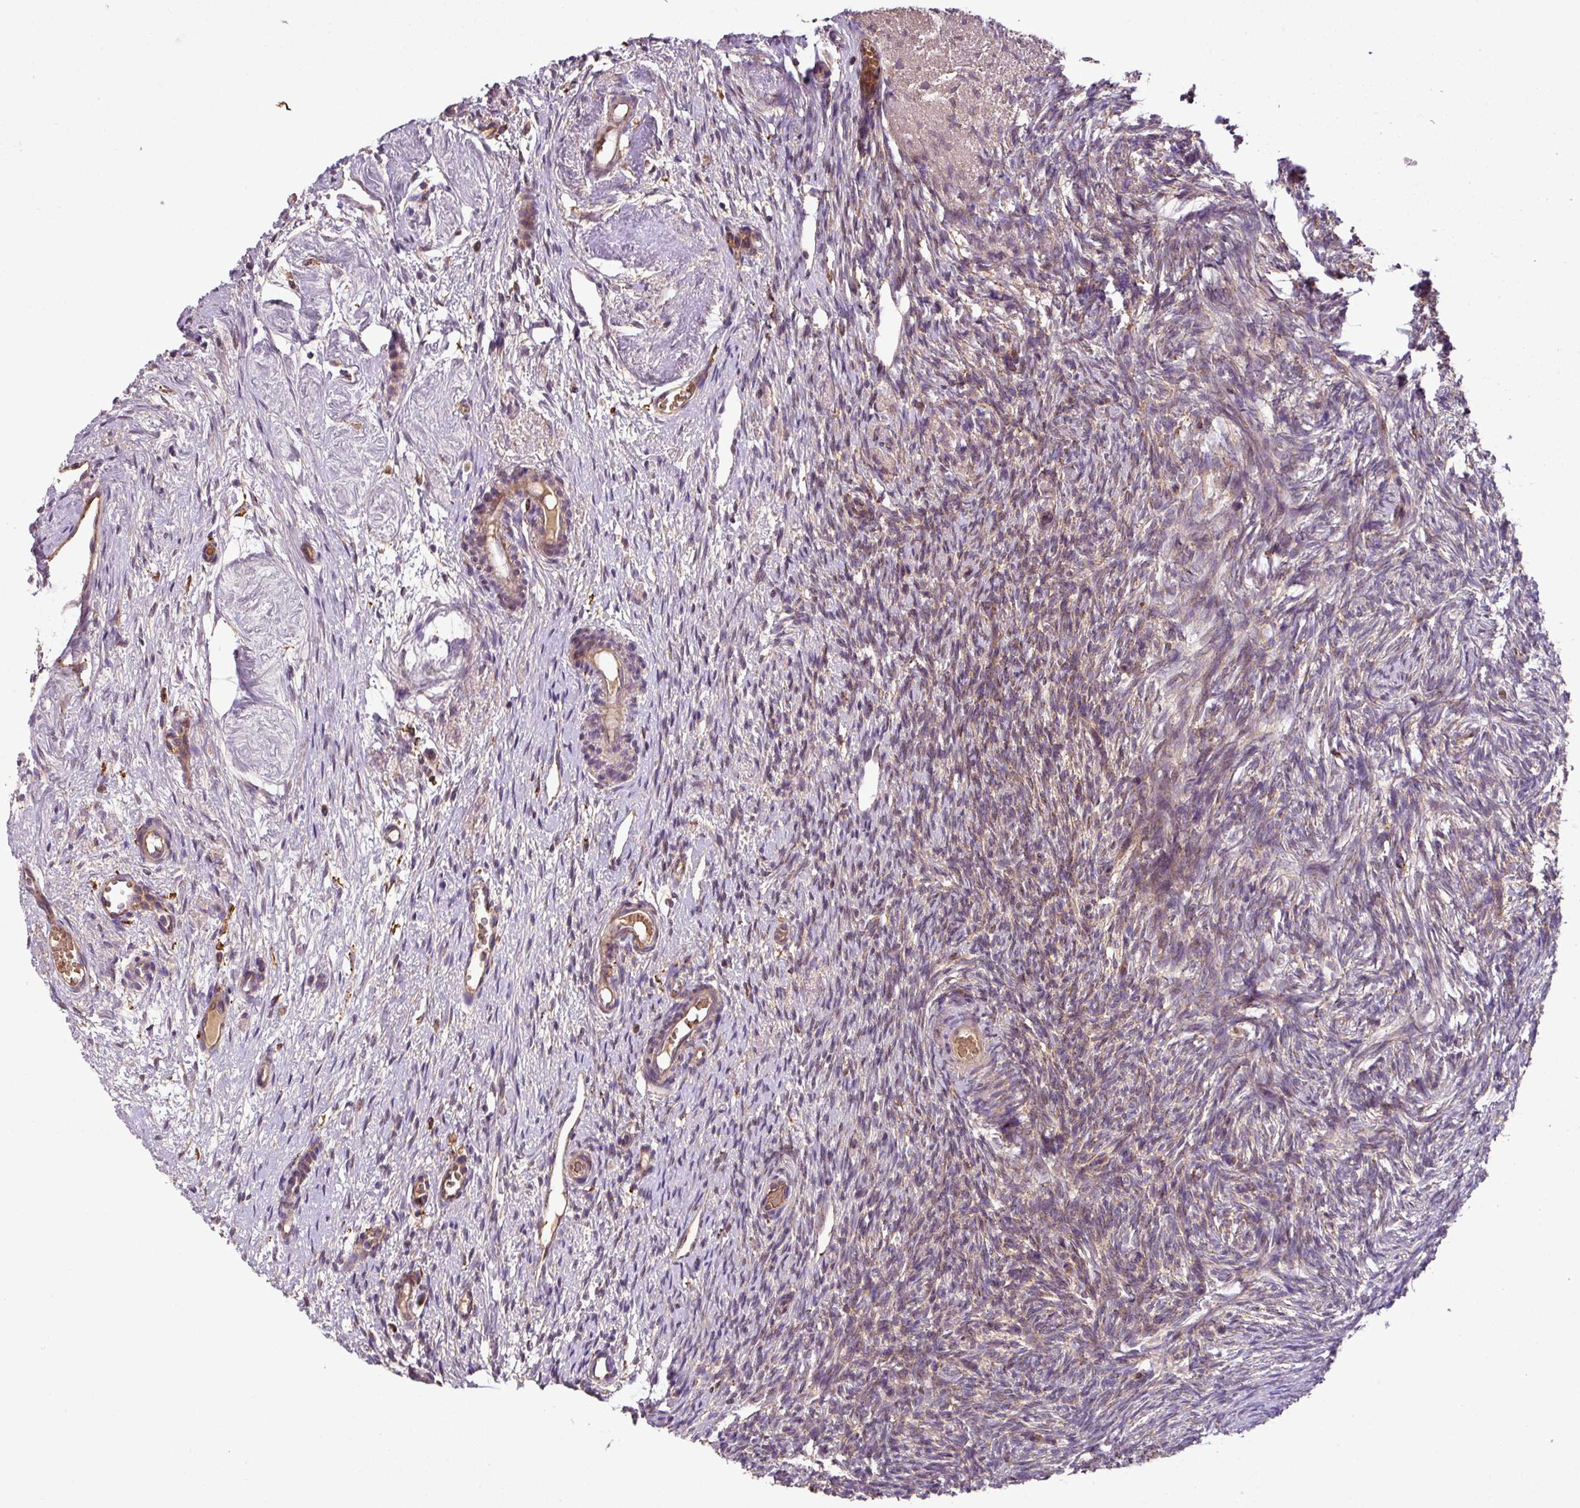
{"staining": {"intensity": "moderate", "quantity": "25%-75%", "location": "cytoplasmic/membranous"}, "tissue": "ovary", "cell_type": "Ovarian stroma cells", "image_type": "normal", "snomed": [{"axis": "morphology", "description": "Normal tissue, NOS"}, {"axis": "topography", "description": "Ovary"}], "caption": "Moderate cytoplasmic/membranous positivity is identified in approximately 25%-75% of ovarian stroma cells in benign ovary. The protein is stained brown, and the nuclei are stained in blue (DAB (3,3'-diaminobenzidine) IHC with brightfield microscopy, high magnification).", "gene": "ZNF513", "patient": {"sex": "female", "age": 51}}